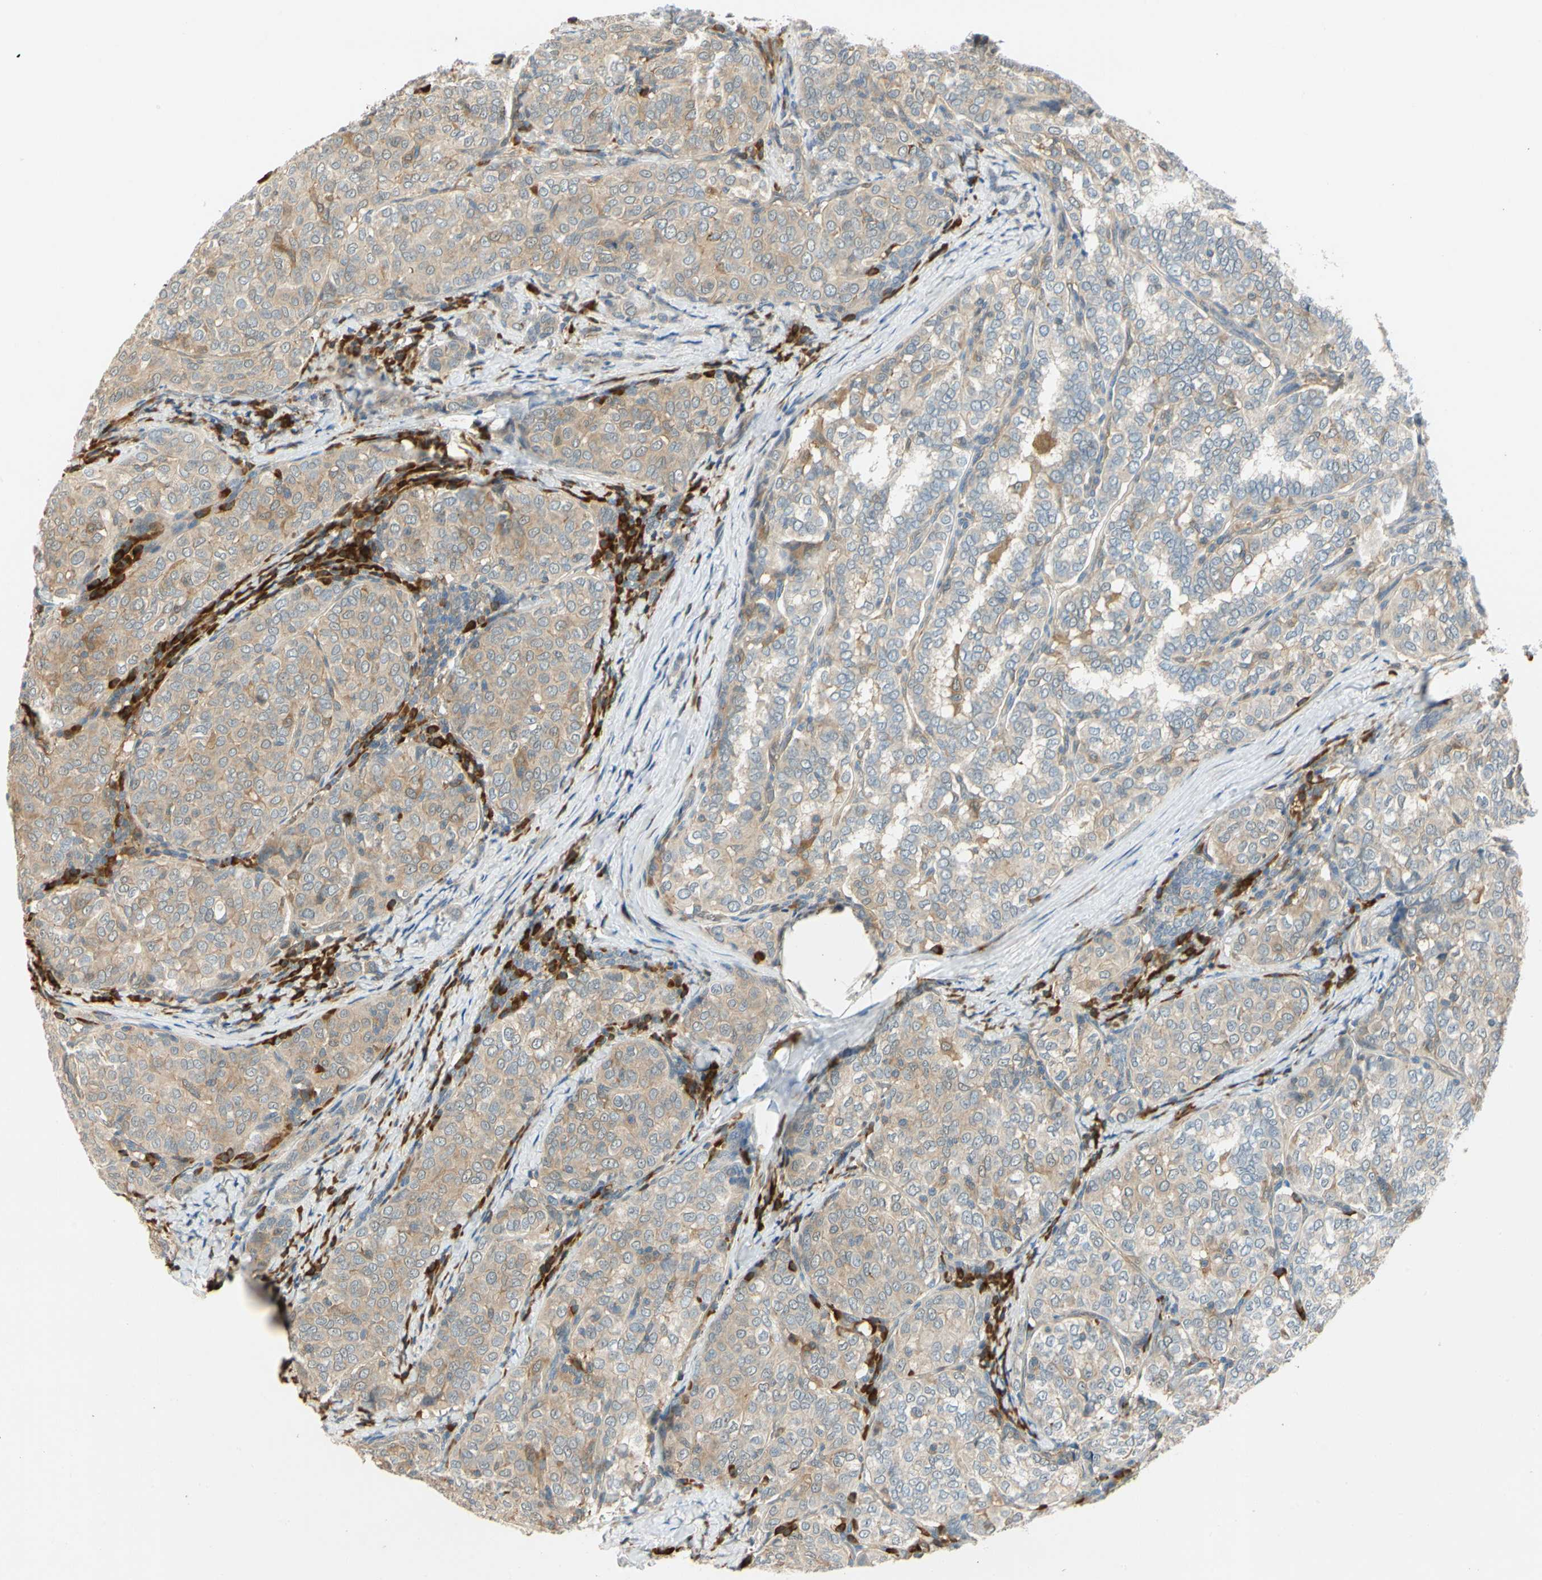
{"staining": {"intensity": "weak", "quantity": ">75%", "location": "cytoplasmic/membranous"}, "tissue": "thyroid cancer", "cell_type": "Tumor cells", "image_type": "cancer", "snomed": [{"axis": "morphology", "description": "Normal tissue, NOS"}, {"axis": "morphology", "description": "Papillary adenocarcinoma, NOS"}, {"axis": "topography", "description": "Thyroid gland"}], "caption": "Immunohistochemistry histopathology image of neoplastic tissue: thyroid cancer (papillary adenocarcinoma) stained using immunohistochemistry (IHC) reveals low levels of weak protein expression localized specifically in the cytoplasmic/membranous of tumor cells, appearing as a cytoplasmic/membranous brown color.", "gene": "WIPI1", "patient": {"sex": "female", "age": 30}}